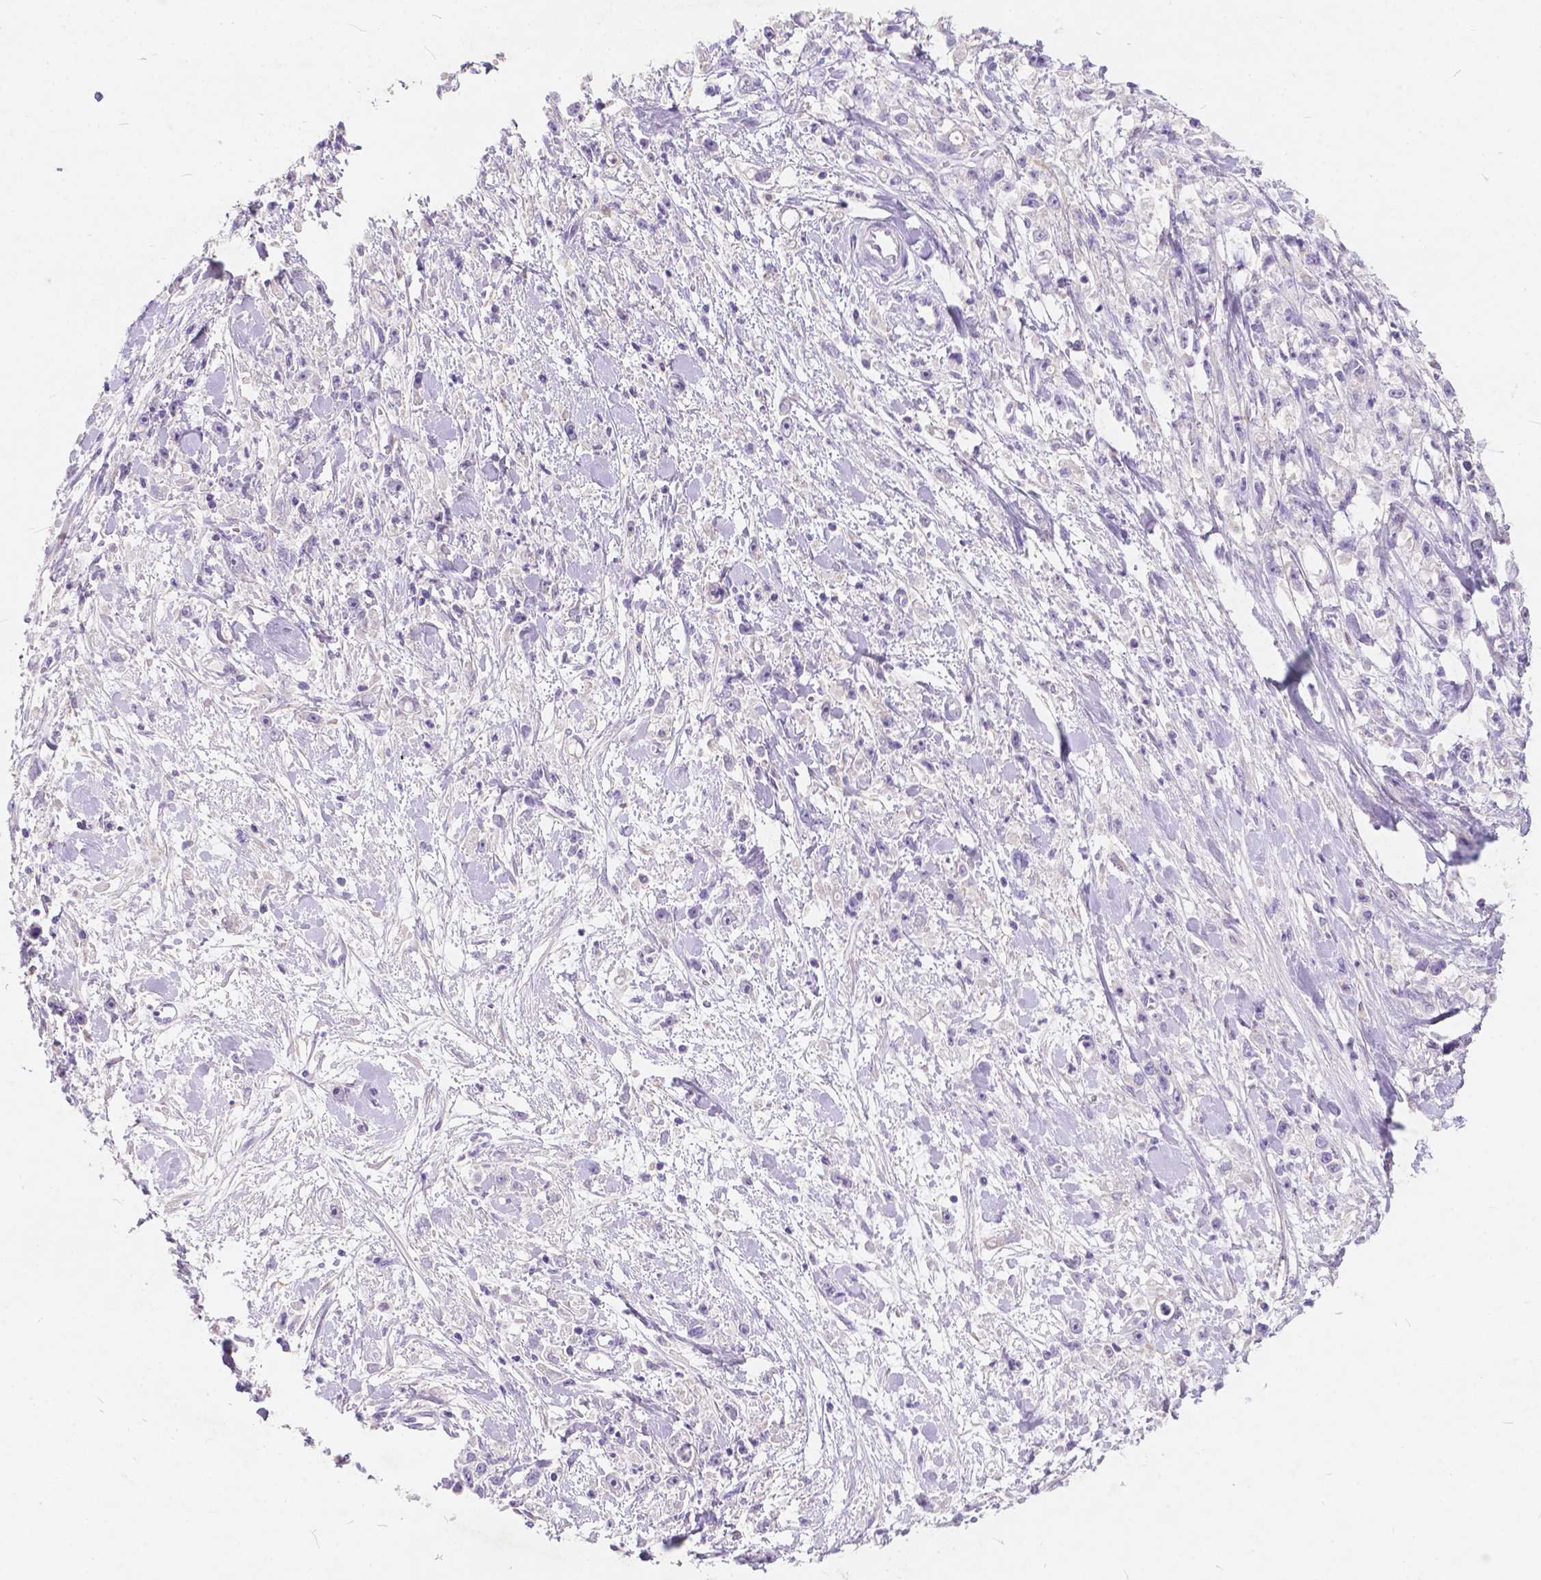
{"staining": {"intensity": "negative", "quantity": "none", "location": "none"}, "tissue": "stomach cancer", "cell_type": "Tumor cells", "image_type": "cancer", "snomed": [{"axis": "morphology", "description": "Adenocarcinoma, NOS"}, {"axis": "topography", "description": "Stomach"}], "caption": "Tumor cells are negative for brown protein staining in stomach cancer (adenocarcinoma).", "gene": "PEX11G", "patient": {"sex": "female", "age": 59}}